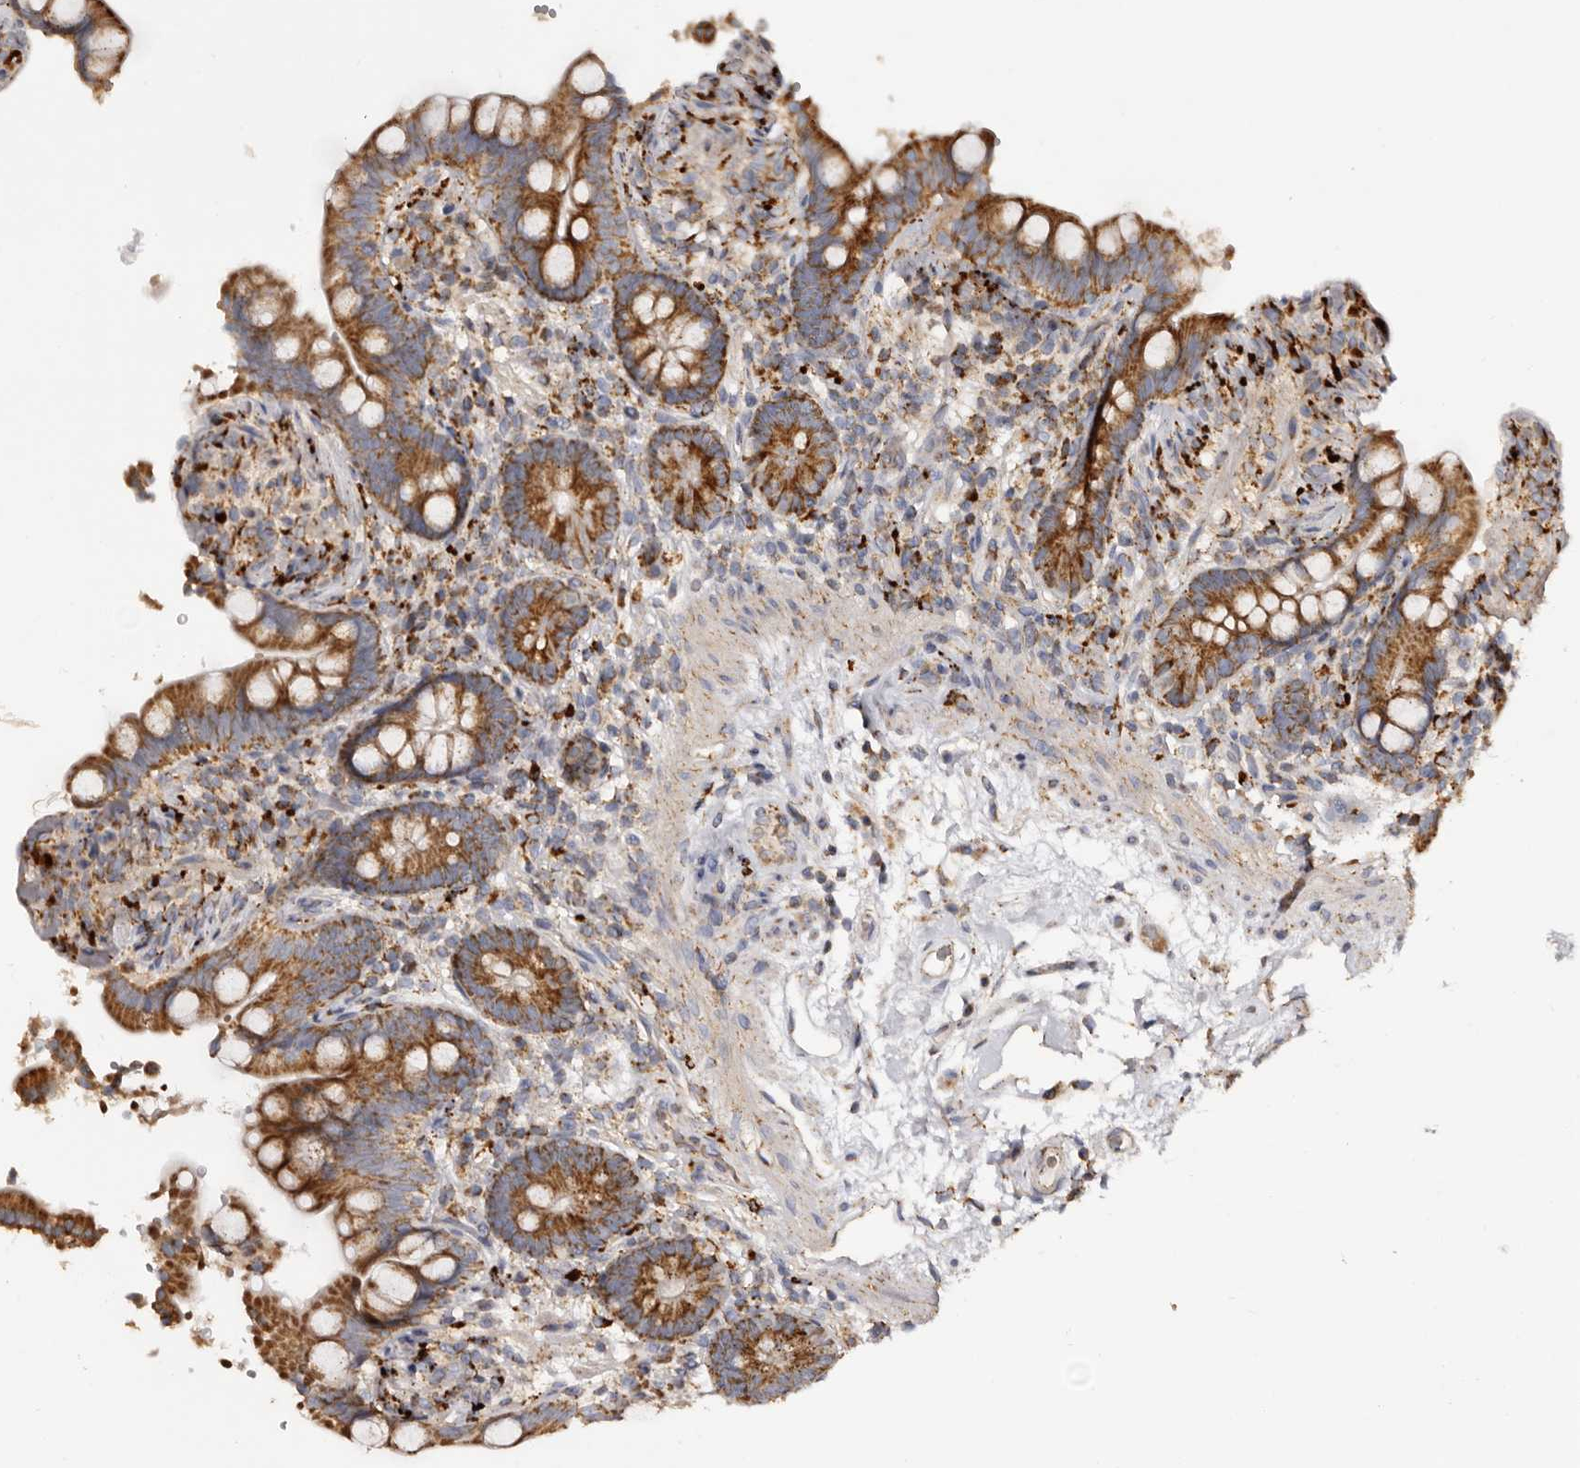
{"staining": {"intensity": "weak", "quantity": ">75%", "location": "cytoplasmic/membranous"}, "tissue": "colon", "cell_type": "Endothelial cells", "image_type": "normal", "snomed": [{"axis": "morphology", "description": "Normal tissue, NOS"}, {"axis": "topography", "description": "Smooth muscle"}, {"axis": "topography", "description": "Colon"}], "caption": "A micrograph of human colon stained for a protein displays weak cytoplasmic/membranous brown staining in endothelial cells. The staining was performed using DAB, with brown indicating positive protein expression. Nuclei are stained blue with hematoxylin.", "gene": "MECR", "patient": {"sex": "male", "age": 73}}